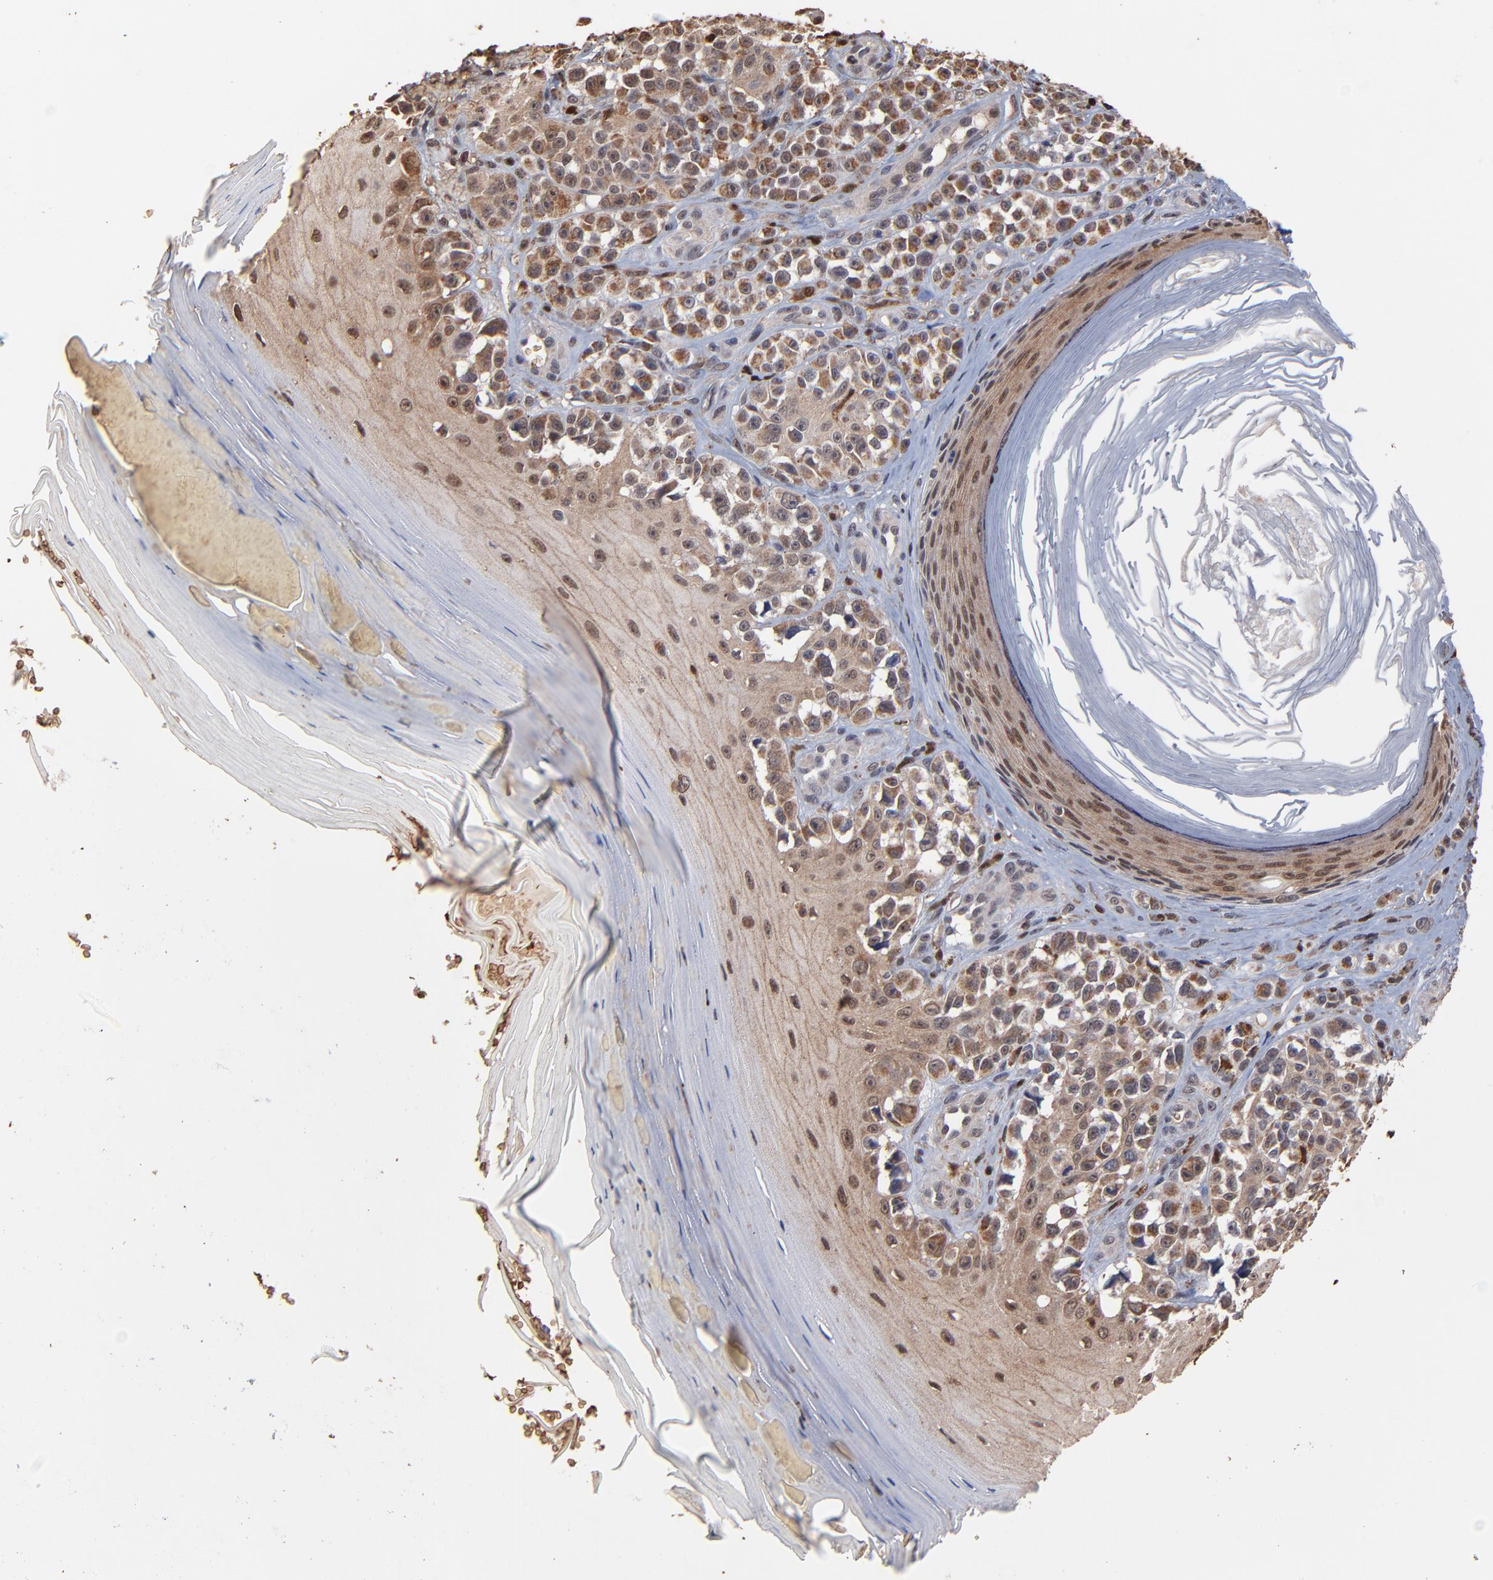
{"staining": {"intensity": "moderate", "quantity": ">75%", "location": "cytoplasmic/membranous"}, "tissue": "melanoma", "cell_type": "Tumor cells", "image_type": "cancer", "snomed": [{"axis": "morphology", "description": "Malignant melanoma, NOS"}, {"axis": "topography", "description": "Skin"}], "caption": "Immunohistochemistry (IHC) staining of malignant melanoma, which demonstrates medium levels of moderate cytoplasmic/membranous staining in approximately >75% of tumor cells indicating moderate cytoplasmic/membranous protein expression. The staining was performed using DAB (brown) for protein detection and nuclei were counterstained in hematoxylin (blue).", "gene": "CASP1", "patient": {"sex": "female", "age": 82}}